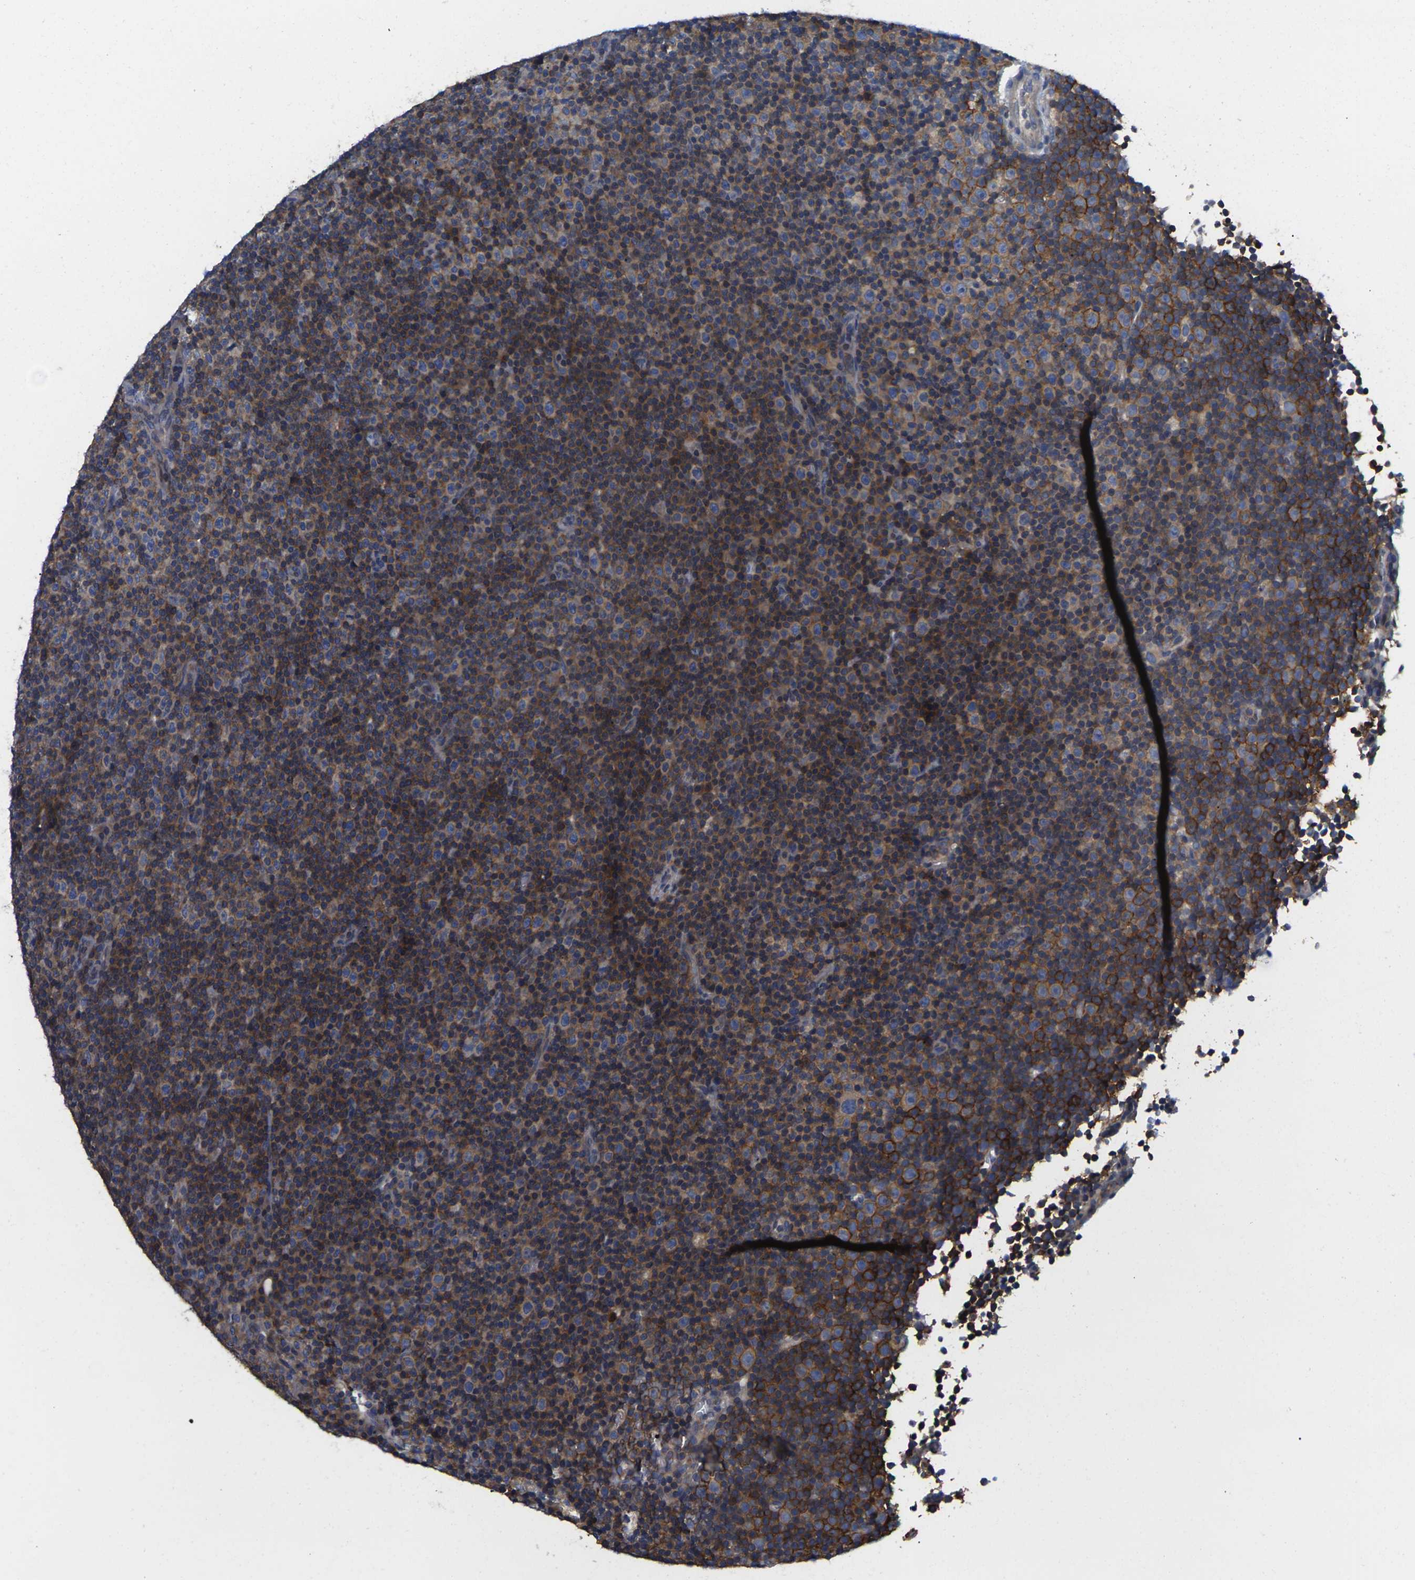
{"staining": {"intensity": "strong", "quantity": "25%-75%", "location": "cytoplasmic/membranous"}, "tissue": "lymphoma", "cell_type": "Tumor cells", "image_type": "cancer", "snomed": [{"axis": "morphology", "description": "Malignant lymphoma, non-Hodgkin's type, Low grade"}, {"axis": "topography", "description": "Lymph node"}], "caption": "A histopathology image of human lymphoma stained for a protein displays strong cytoplasmic/membranous brown staining in tumor cells.", "gene": "TMCC2", "patient": {"sex": "female", "age": 67}}